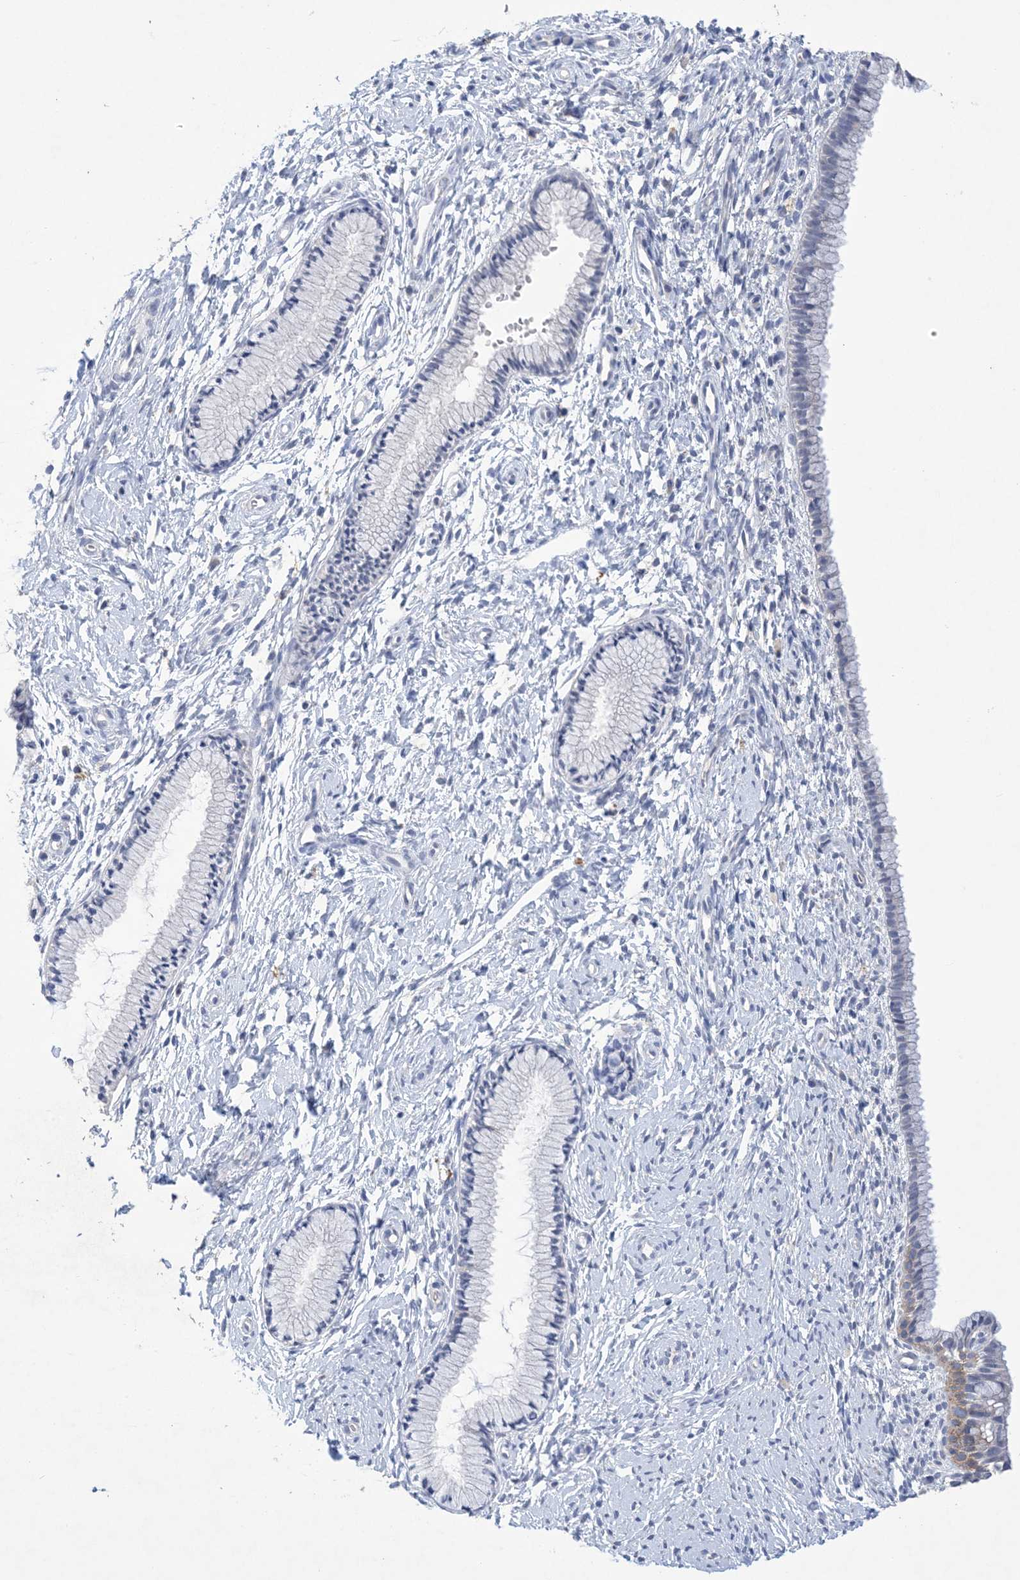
{"staining": {"intensity": "negative", "quantity": "none", "location": "none"}, "tissue": "cervix", "cell_type": "Glandular cells", "image_type": "normal", "snomed": [{"axis": "morphology", "description": "Normal tissue, NOS"}, {"axis": "topography", "description": "Cervix"}], "caption": "This histopathology image is of unremarkable cervix stained with immunohistochemistry (IHC) to label a protein in brown with the nuclei are counter-stained blue. There is no expression in glandular cells.", "gene": "DSC3", "patient": {"sex": "female", "age": 33}}